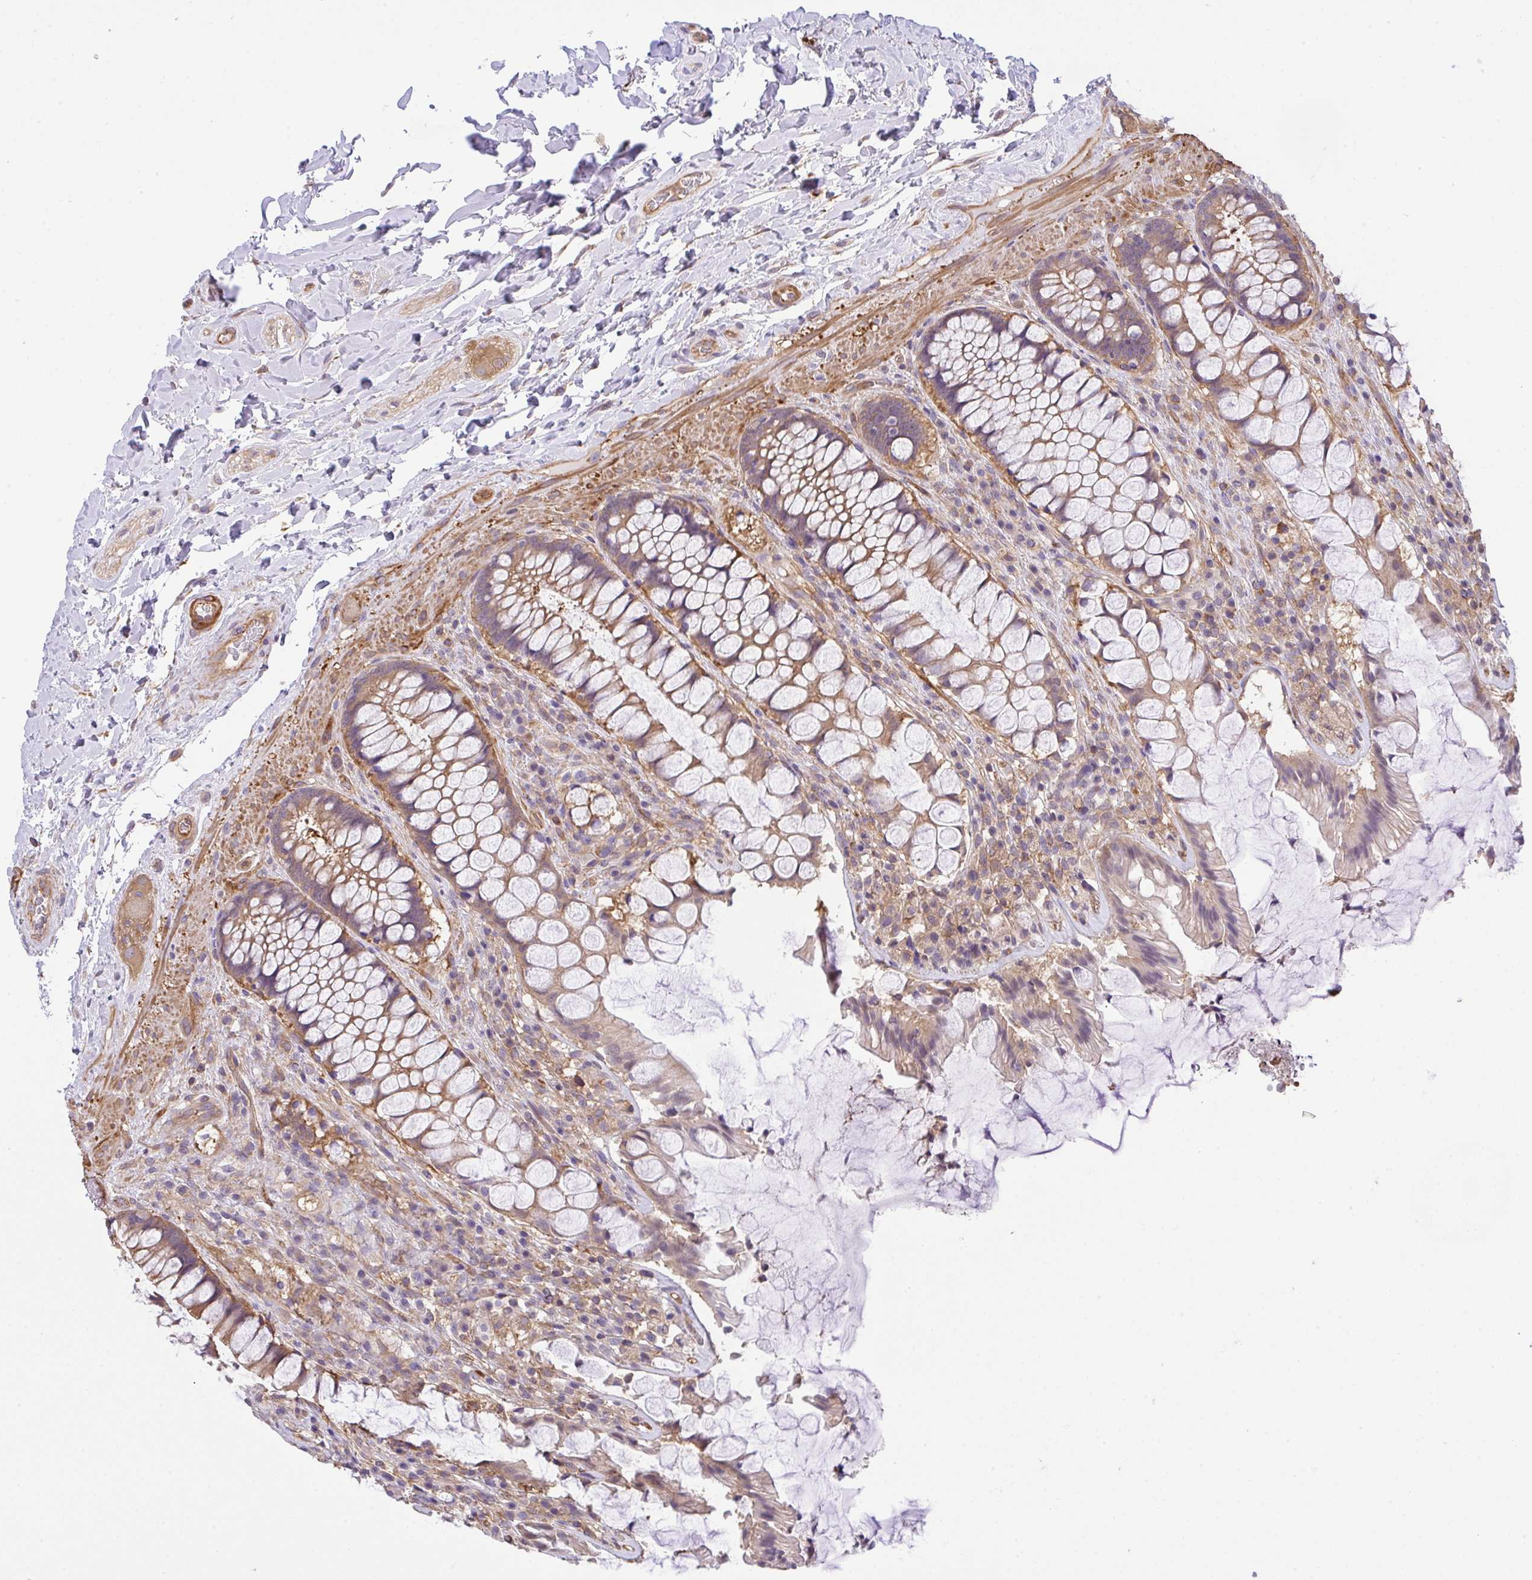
{"staining": {"intensity": "moderate", "quantity": ">75%", "location": "cytoplasmic/membranous"}, "tissue": "rectum", "cell_type": "Glandular cells", "image_type": "normal", "snomed": [{"axis": "morphology", "description": "Normal tissue, NOS"}, {"axis": "topography", "description": "Rectum"}], "caption": "A brown stain highlights moderate cytoplasmic/membranous staining of a protein in glandular cells of unremarkable human rectum. The staining was performed using DAB (3,3'-diaminobenzidine) to visualize the protein expression in brown, while the nuclei were stained in blue with hematoxylin (Magnification: 20x).", "gene": "TMEM229A", "patient": {"sex": "female", "age": 58}}